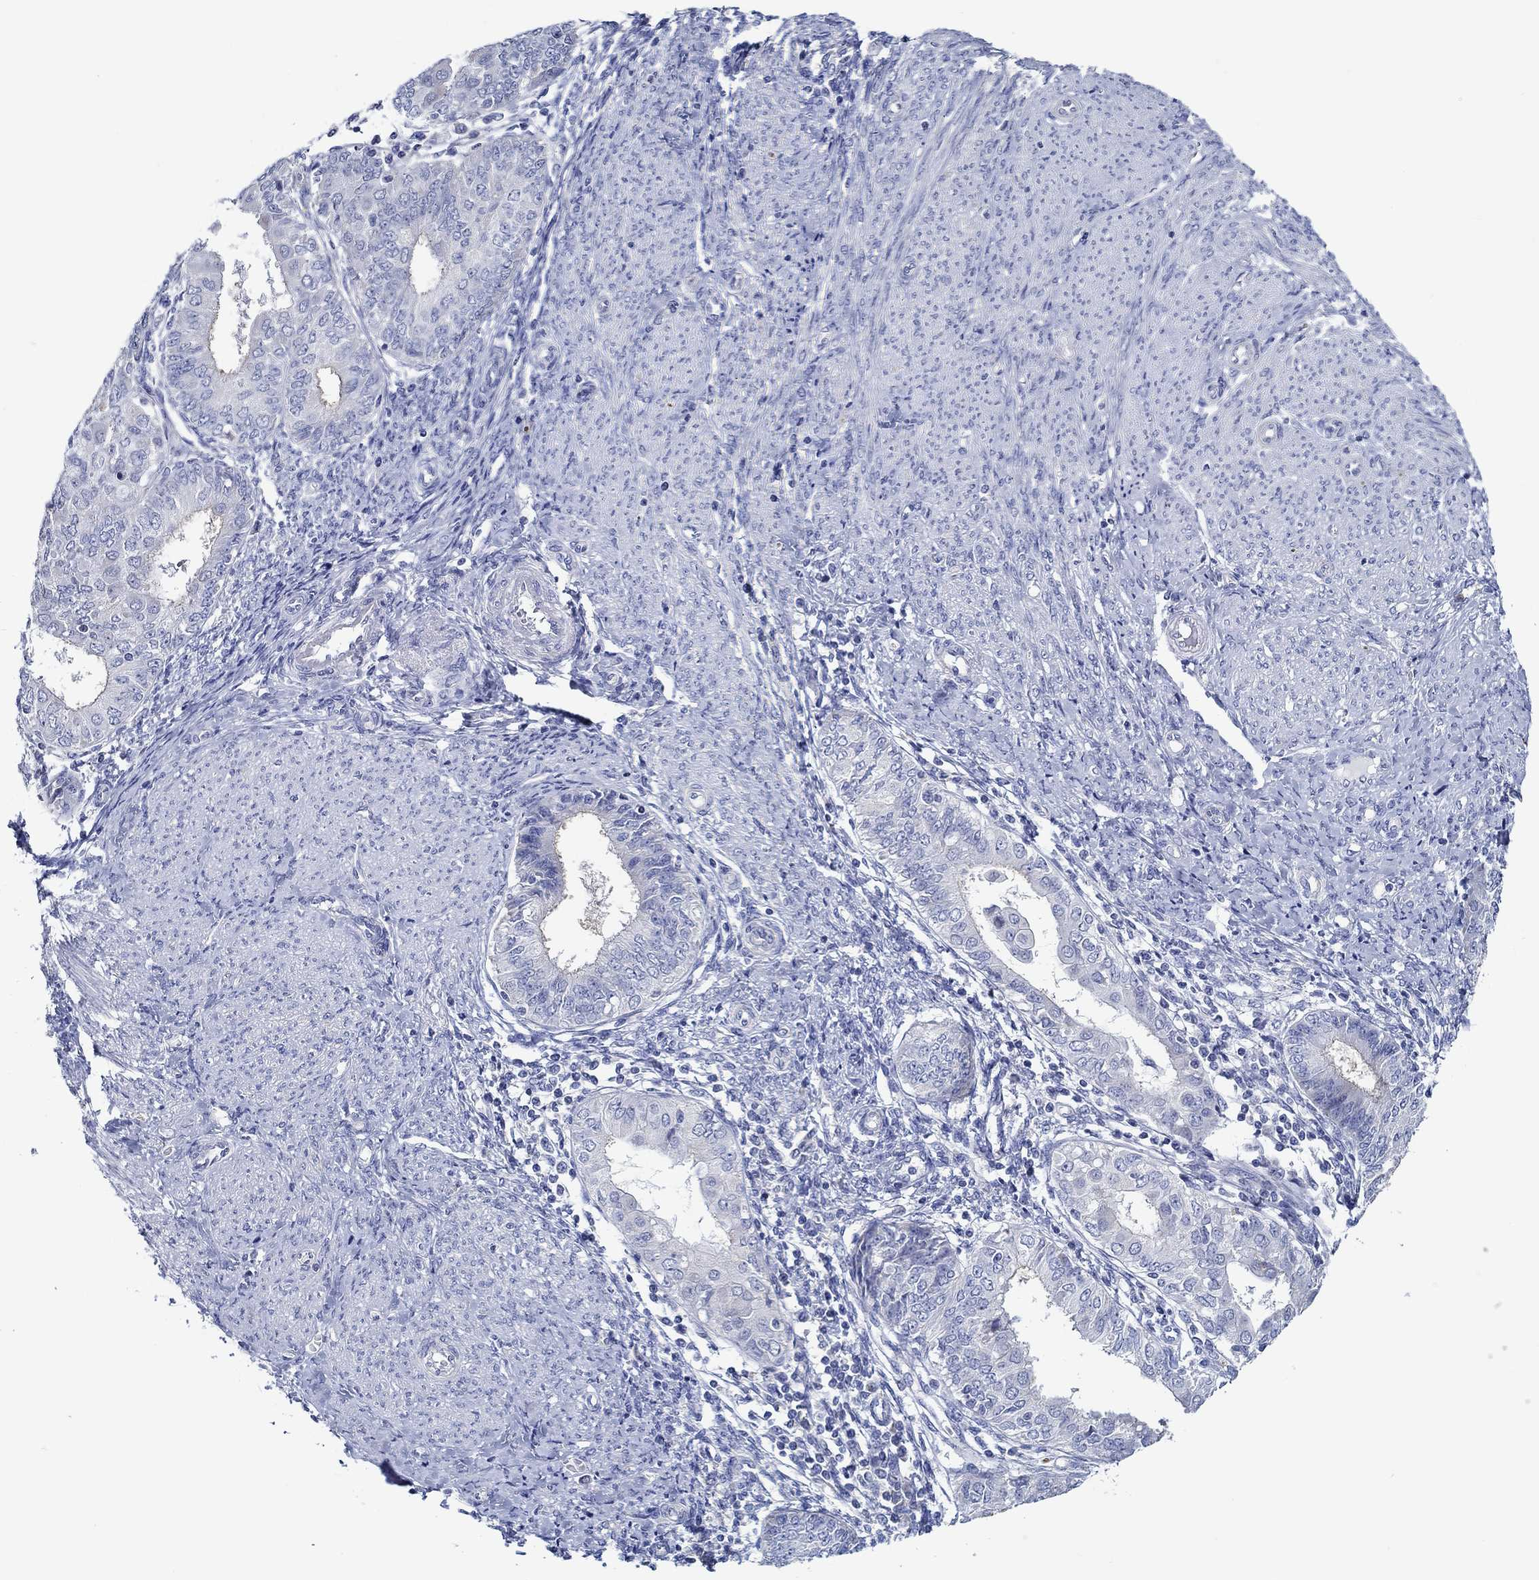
{"staining": {"intensity": "negative", "quantity": "none", "location": "none"}, "tissue": "endometrial cancer", "cell_type": "Tumor cells", "image_type": "cancer", "snomed": [{"axis": "morphology", "description": "Adenocarcinoma, NOS"}, {"axis": "topography", "description": "Endometrium"}], "caption": "Immunohistochemistry micrograph of neoplastic tissue: human adenocarcinoma (endometrial) stained with DAB displays no significant protein staining in tumor cells. (Stains: DAB (3,3'-diaminobenzidine) immunohistochemistry with hematoxylin counter stain, Microscopy: brightfield microscopy at high magnification).", "gene": "CFAP61", "patient": {"sex": "female", "age": 68}}